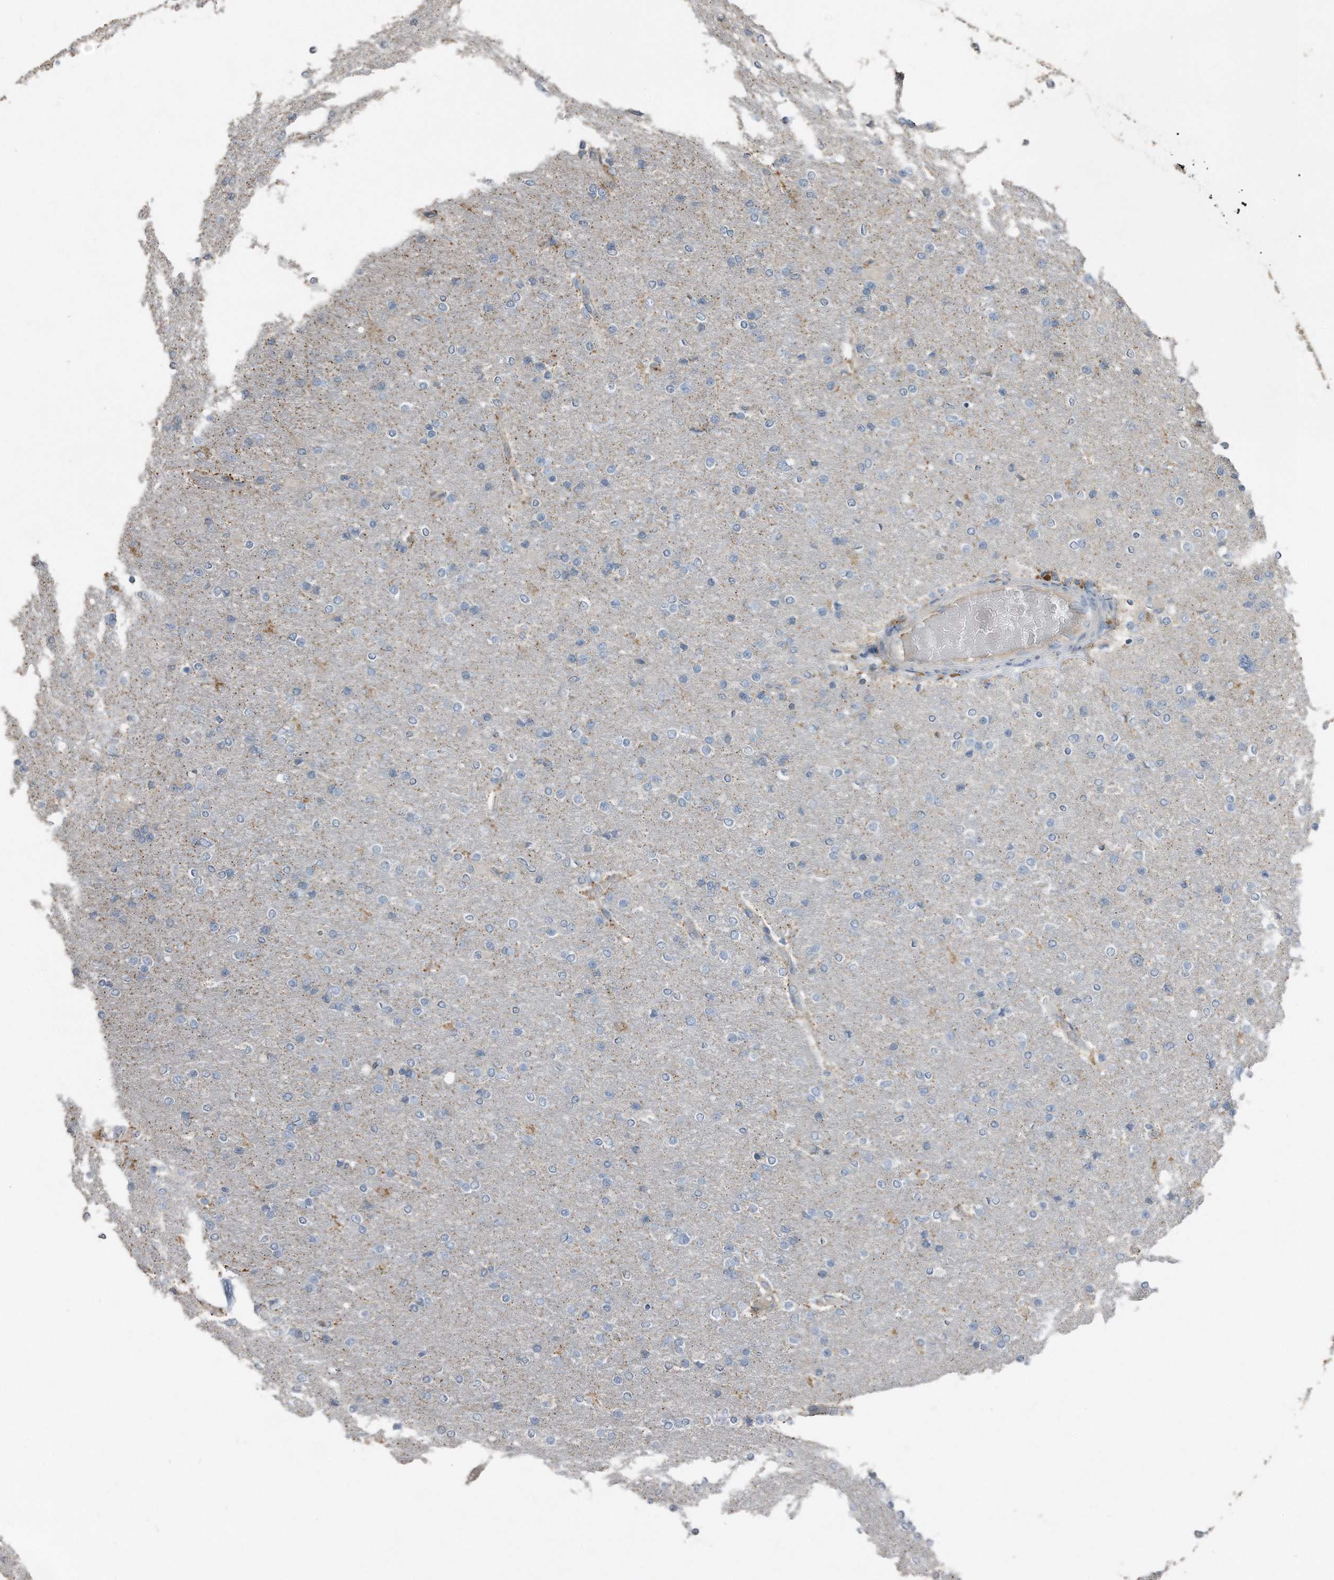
{"staining": {"intensity": "negative", "quantity": "none", "location": "none"}, "tissue": "glioma", "cell_type": "Tumor cells", "image_type": "cancer", "snomed": [{"axis": "morphology", "description": "Glioma, malignant, High grade"}, {"axis": "topography", "description": "Cerebral cortex"}], "caption": "Micrograph shows no significant protein staining in tumor cells of malignant glioma (high-grade).", "gene": "C9", "patient": {"sex": "female", "age": 36}}